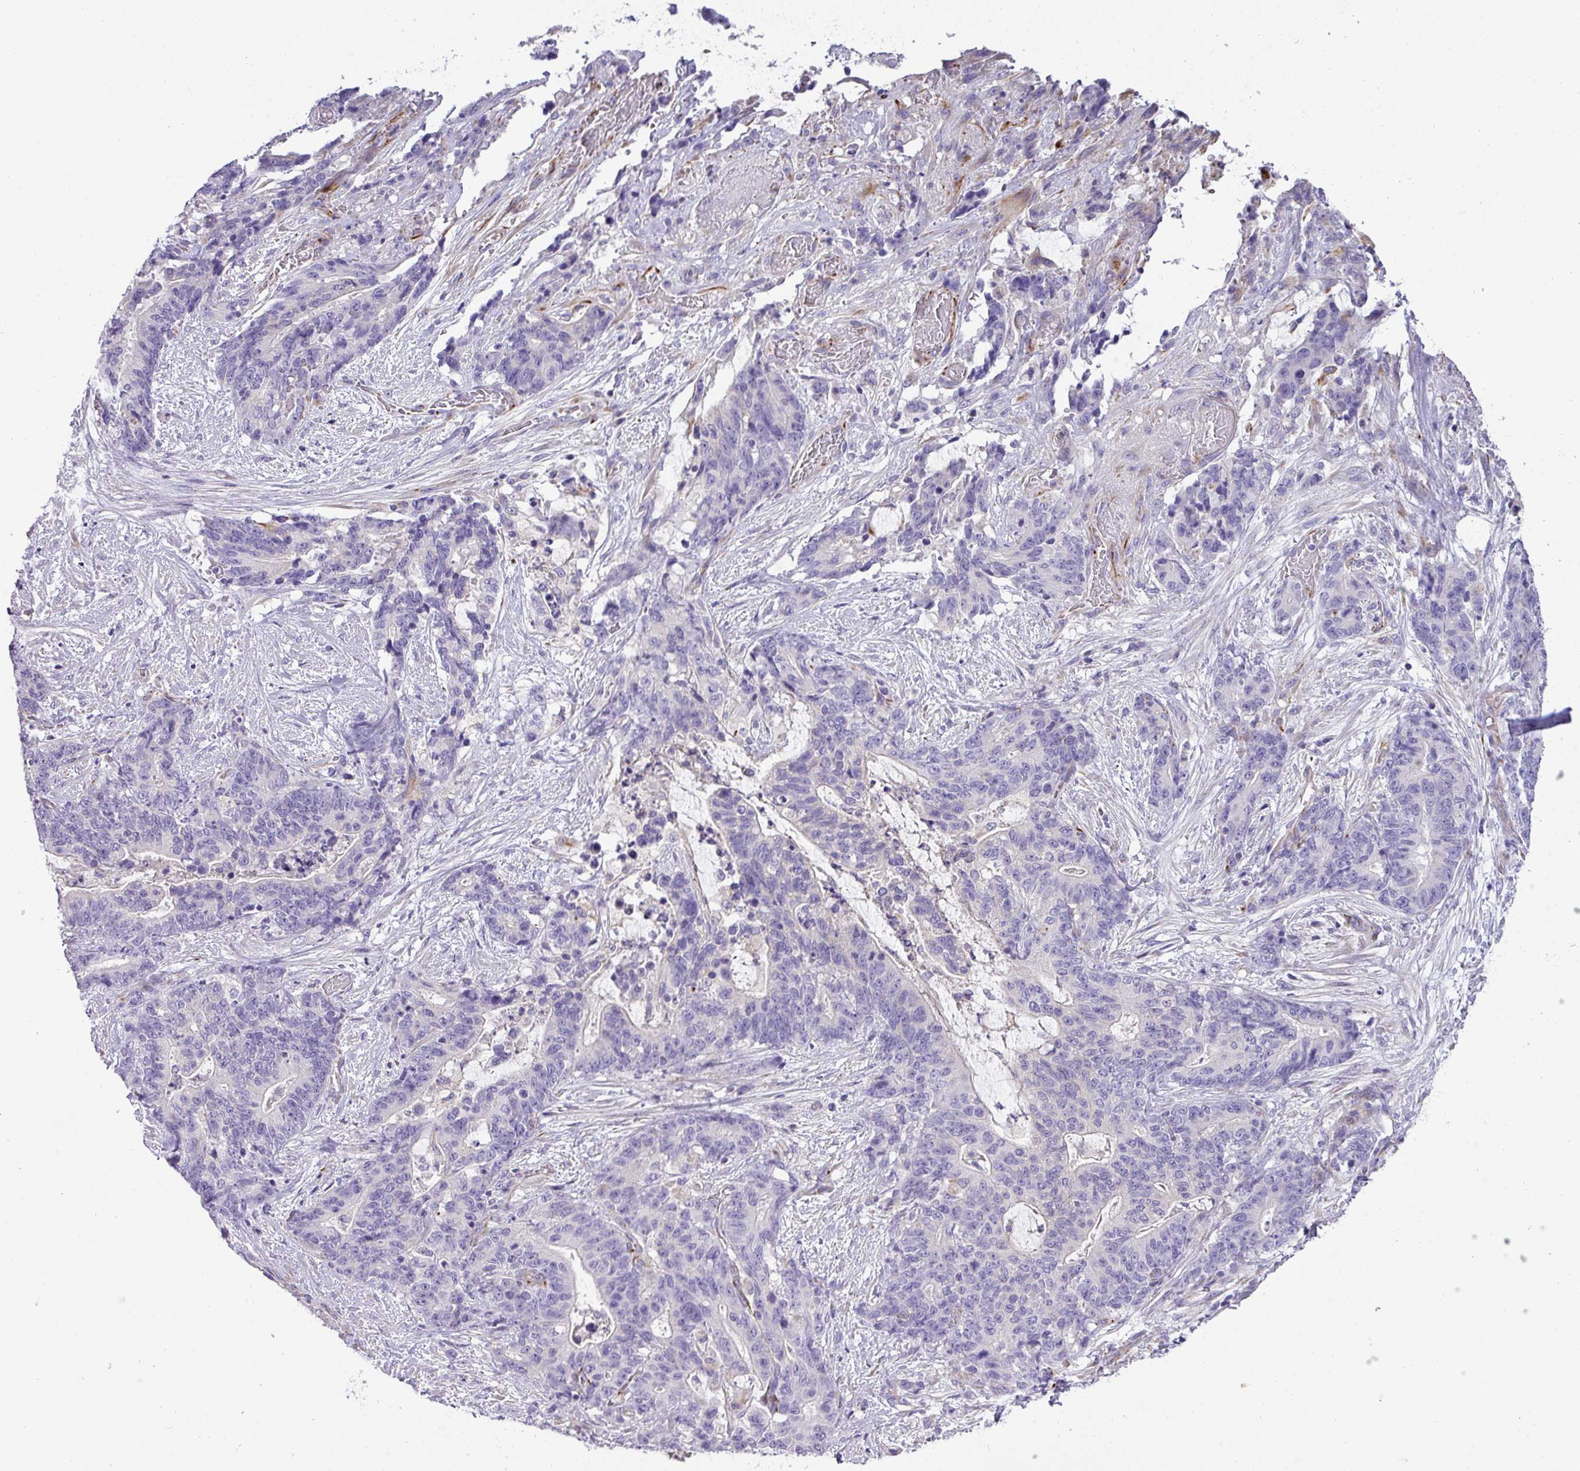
{"staining": {"intensity": "negative", "quantity": "none", "location": "none"}, "tissue": "stomach cancer", "cell_type": "Tumor cells", "image_type": "cancer", "snomed": [{"axis": "morphology", "description": "Normal tissue, NOS"}, {"axis": "morphology", "description": "Adenocarcinoma, NOS"}, {"axis": "topography", "description": "Stomach"}], "caption": "Tumor cells are negative for brown protein staining in stomach cancer.", "gene": "ENSG00000273748", "patient": {"sex": "female", "age": 64}}